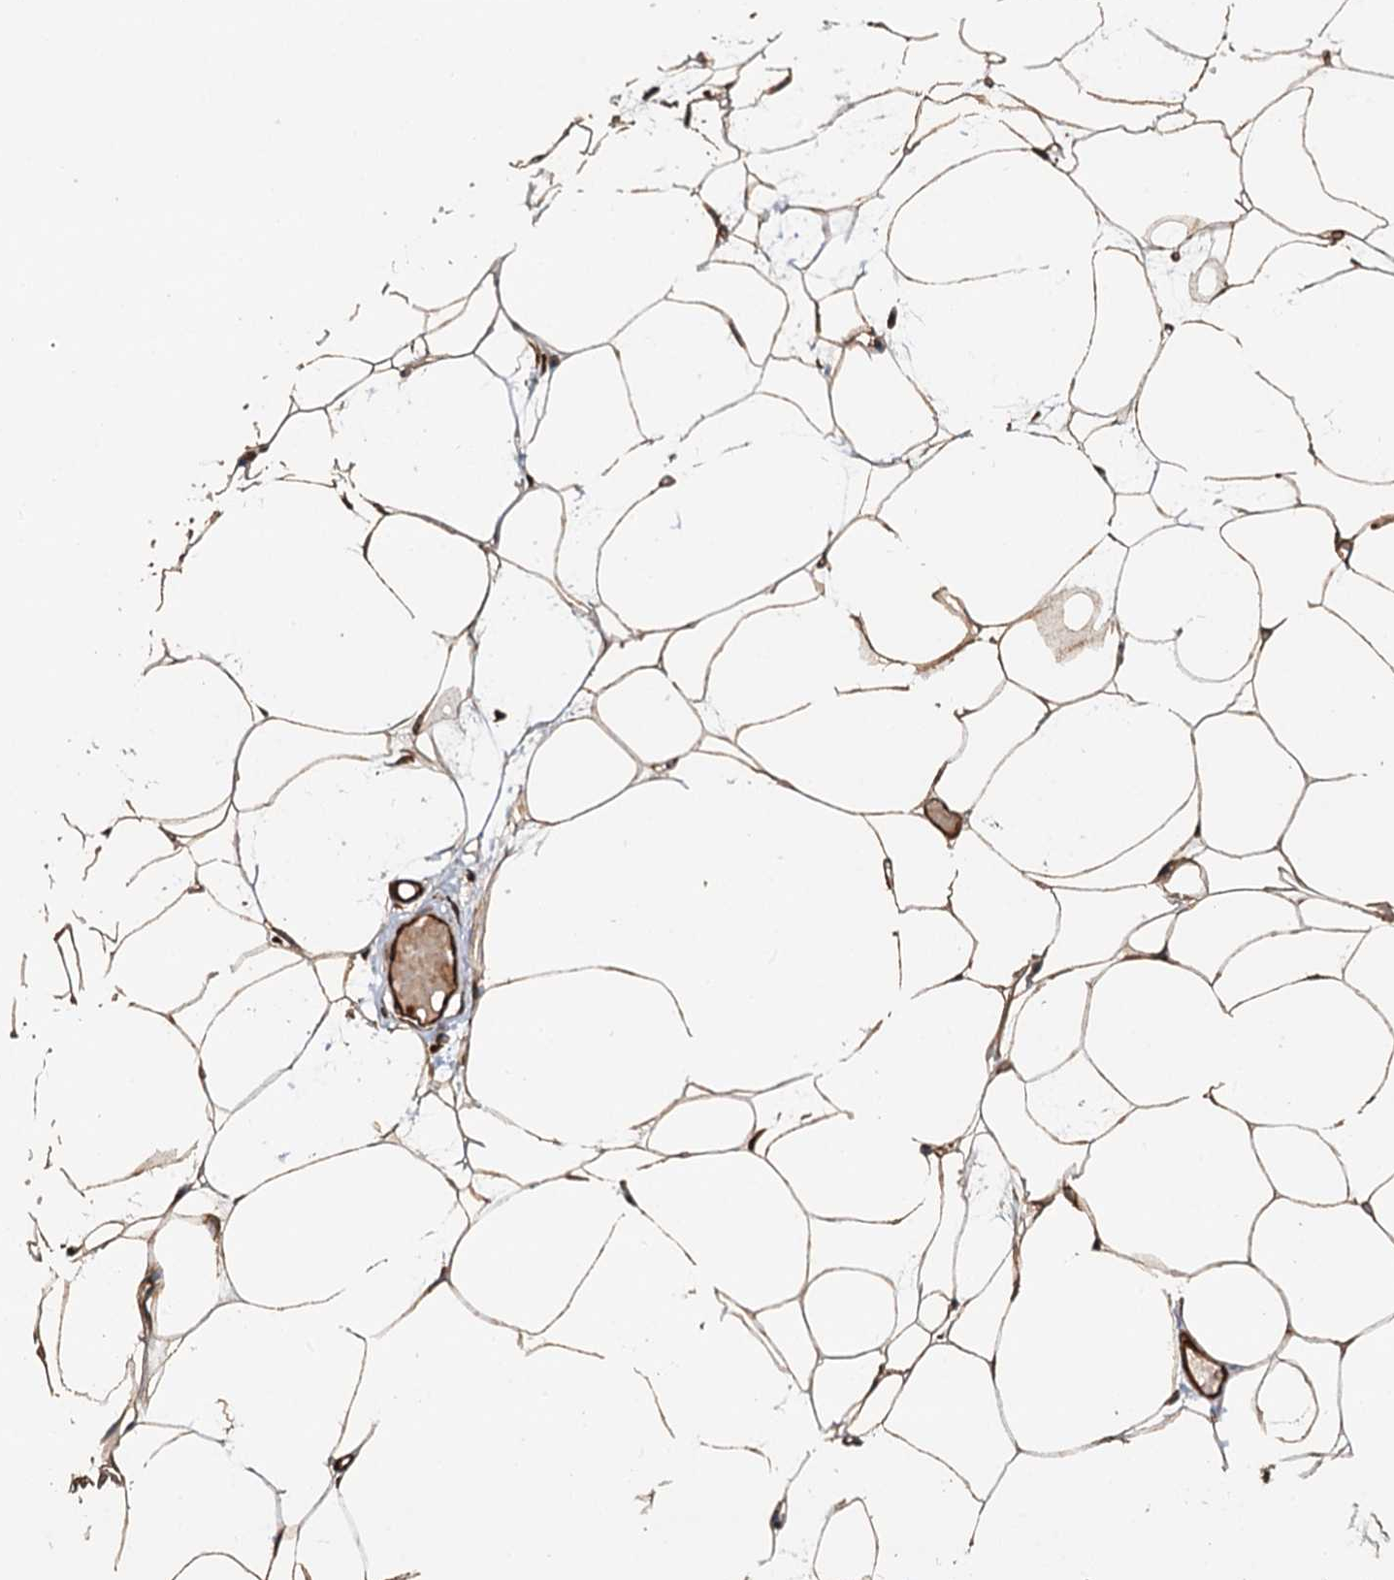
{"staining": {"intensity": "strong", "quantity": ">75%", "location": "cytoplasmic/membranous"}, "tissue": "adipose tissue", "cell_type": "Adipocytes", "image_type": "normal", "snomed": [{"axis": "morphology", "description": "Normal tissue, NOS"}, {"axis": "topography", "description": "Breast"}], "caption": "The micrograph shows staining of normal adipose tissue, revealing strong cytoplasmic/membranous protein staining (brown color) within adipocytes.", "gene": "LRRK2", "patient": {"sex": "female", "age": 23}}